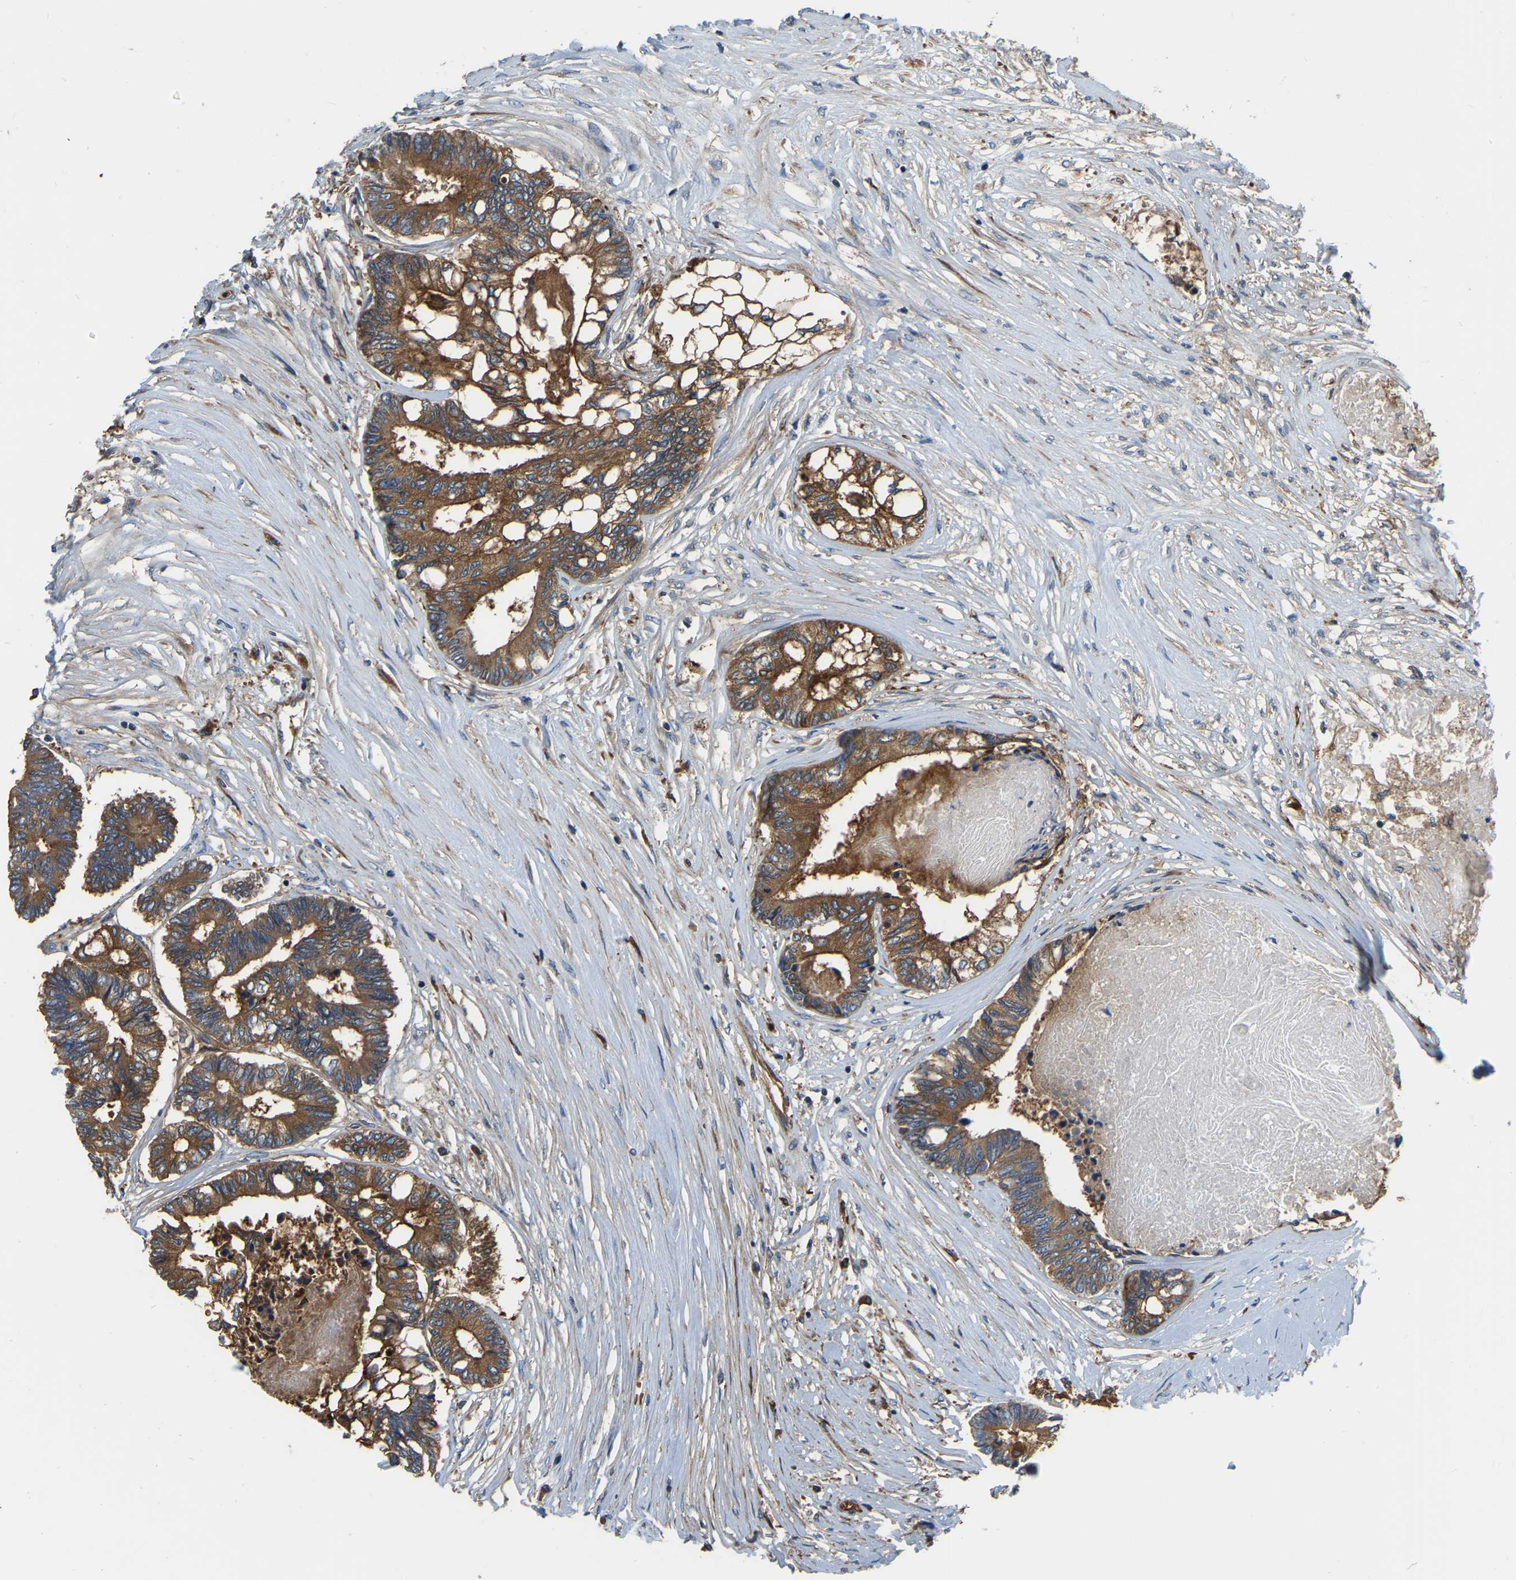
{"staining": {"intensity": "strong", "quantity": ">75%", "location": "cytoplasmic/membranous"}, "tissue": "colorectal cancer", "cell_type": "Tumor cells", "image_type": "cancer", "snomed": [{"axis": "morphology", "description": "Adenocarcinoma, NOS"}, {"axis": "topography", "description": "Rectum"}], "caption": "Human colorectal cancer (adenocarcinoma) stained with a brown dye demonstrates strong cytoplasmic/membranous positive expression in approximately >75% of tumor cells.", "gene": "GARS1", "patient": {"sex": "male", "age": 63}}